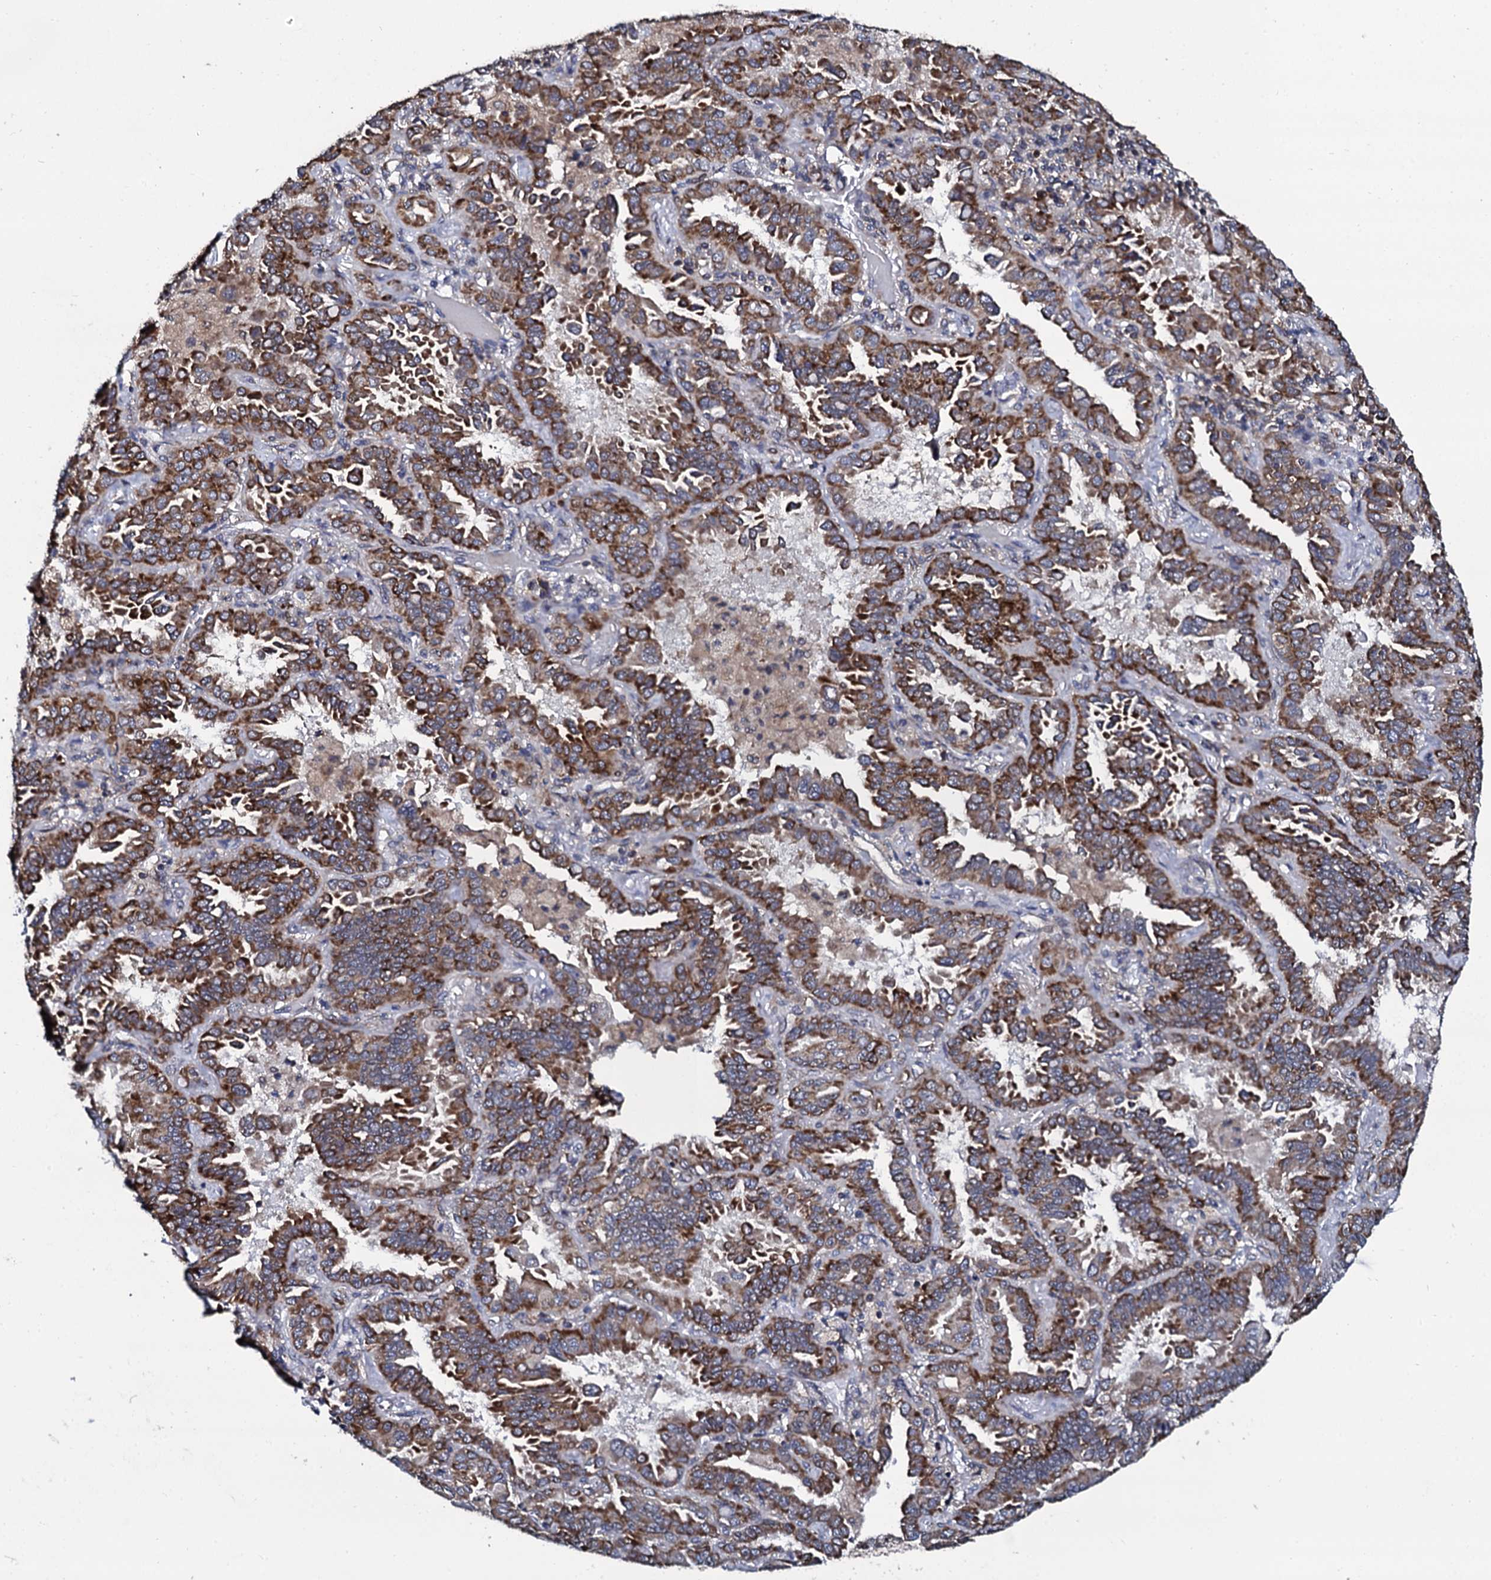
{"staining": {"intensity": "strong", "quantity": ">75%", "location": "cytoplasmic/membranous"}, "tissue": "lung cancer", "cell_type": "Tumor cells", "image_type": "cancer", "snomed": [{"axis": "morphology", "description": "Adenocarcinoma, NOS"}, {"axis": "topography", "description": "Lung"}], "caption": "IHC of human adenocarcinoma (lung) shows high levels of strong cytoplasmic/membranous staining in about >75% of tumor cells.", "gene": "SPTY2D1", "patient": {"sex": "male", "age": 64}}